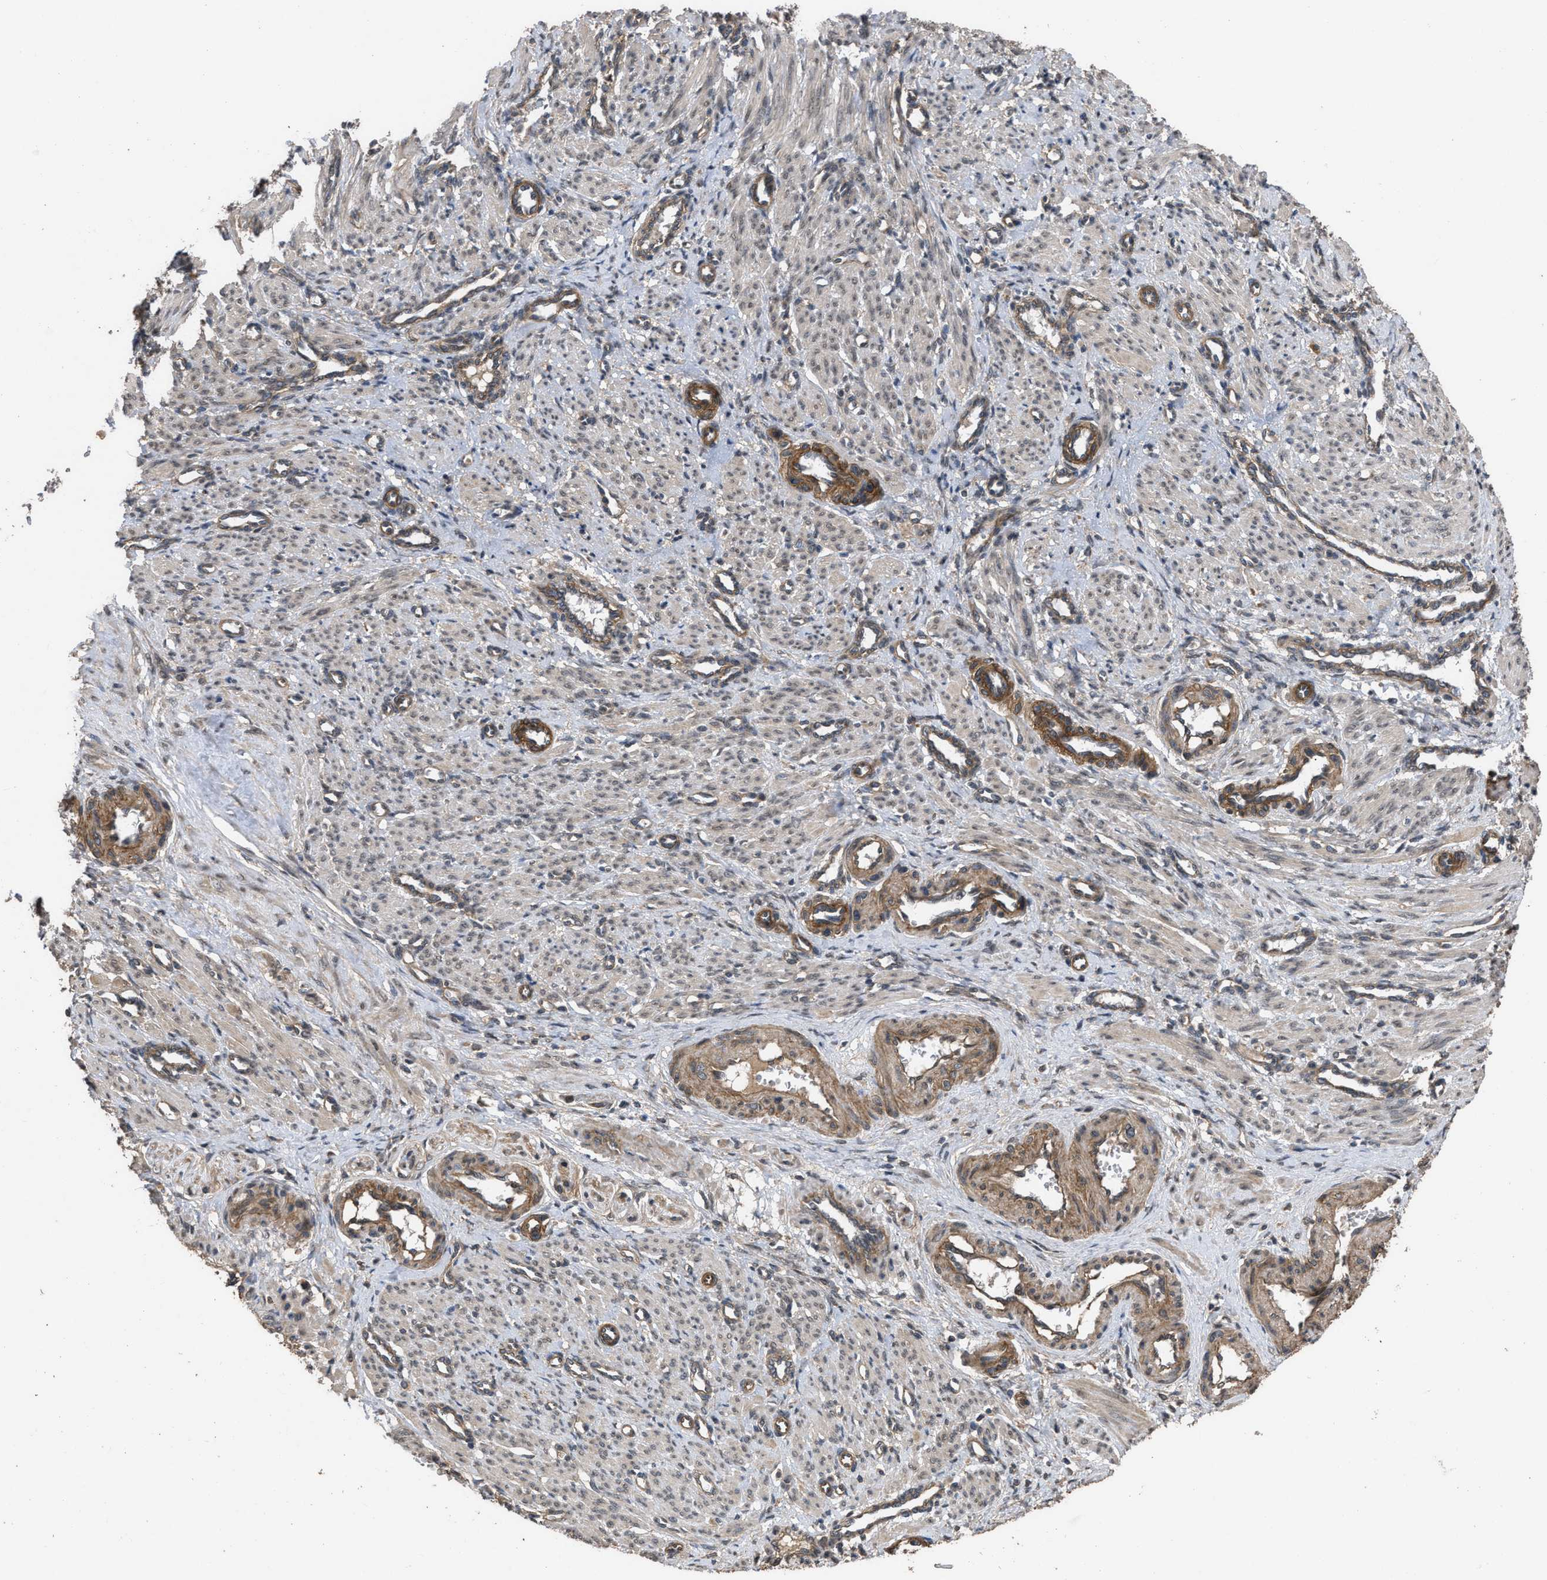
{"staining": {"intensity": "moderate", "quantity": "25%-75%", "location": "cytoplasmic/membranous"}, "tissue": "smooth muscle", "cell_type": "Smooth muscle cells", "image_type": "normal", "snomed": [{"axis": "morphology", "description": "Normal tissue, NOS"}, {"axis": "topography", "description": "Endometrium"}], "caption": "Smooth muscle cells show medium levels of moderate cytoplasmic/membranous expression in approximately 25%-75% of cells in benign human smooth muscle.", "gene": "UTRN", "patient": {"sex": "female", "age": 33}}